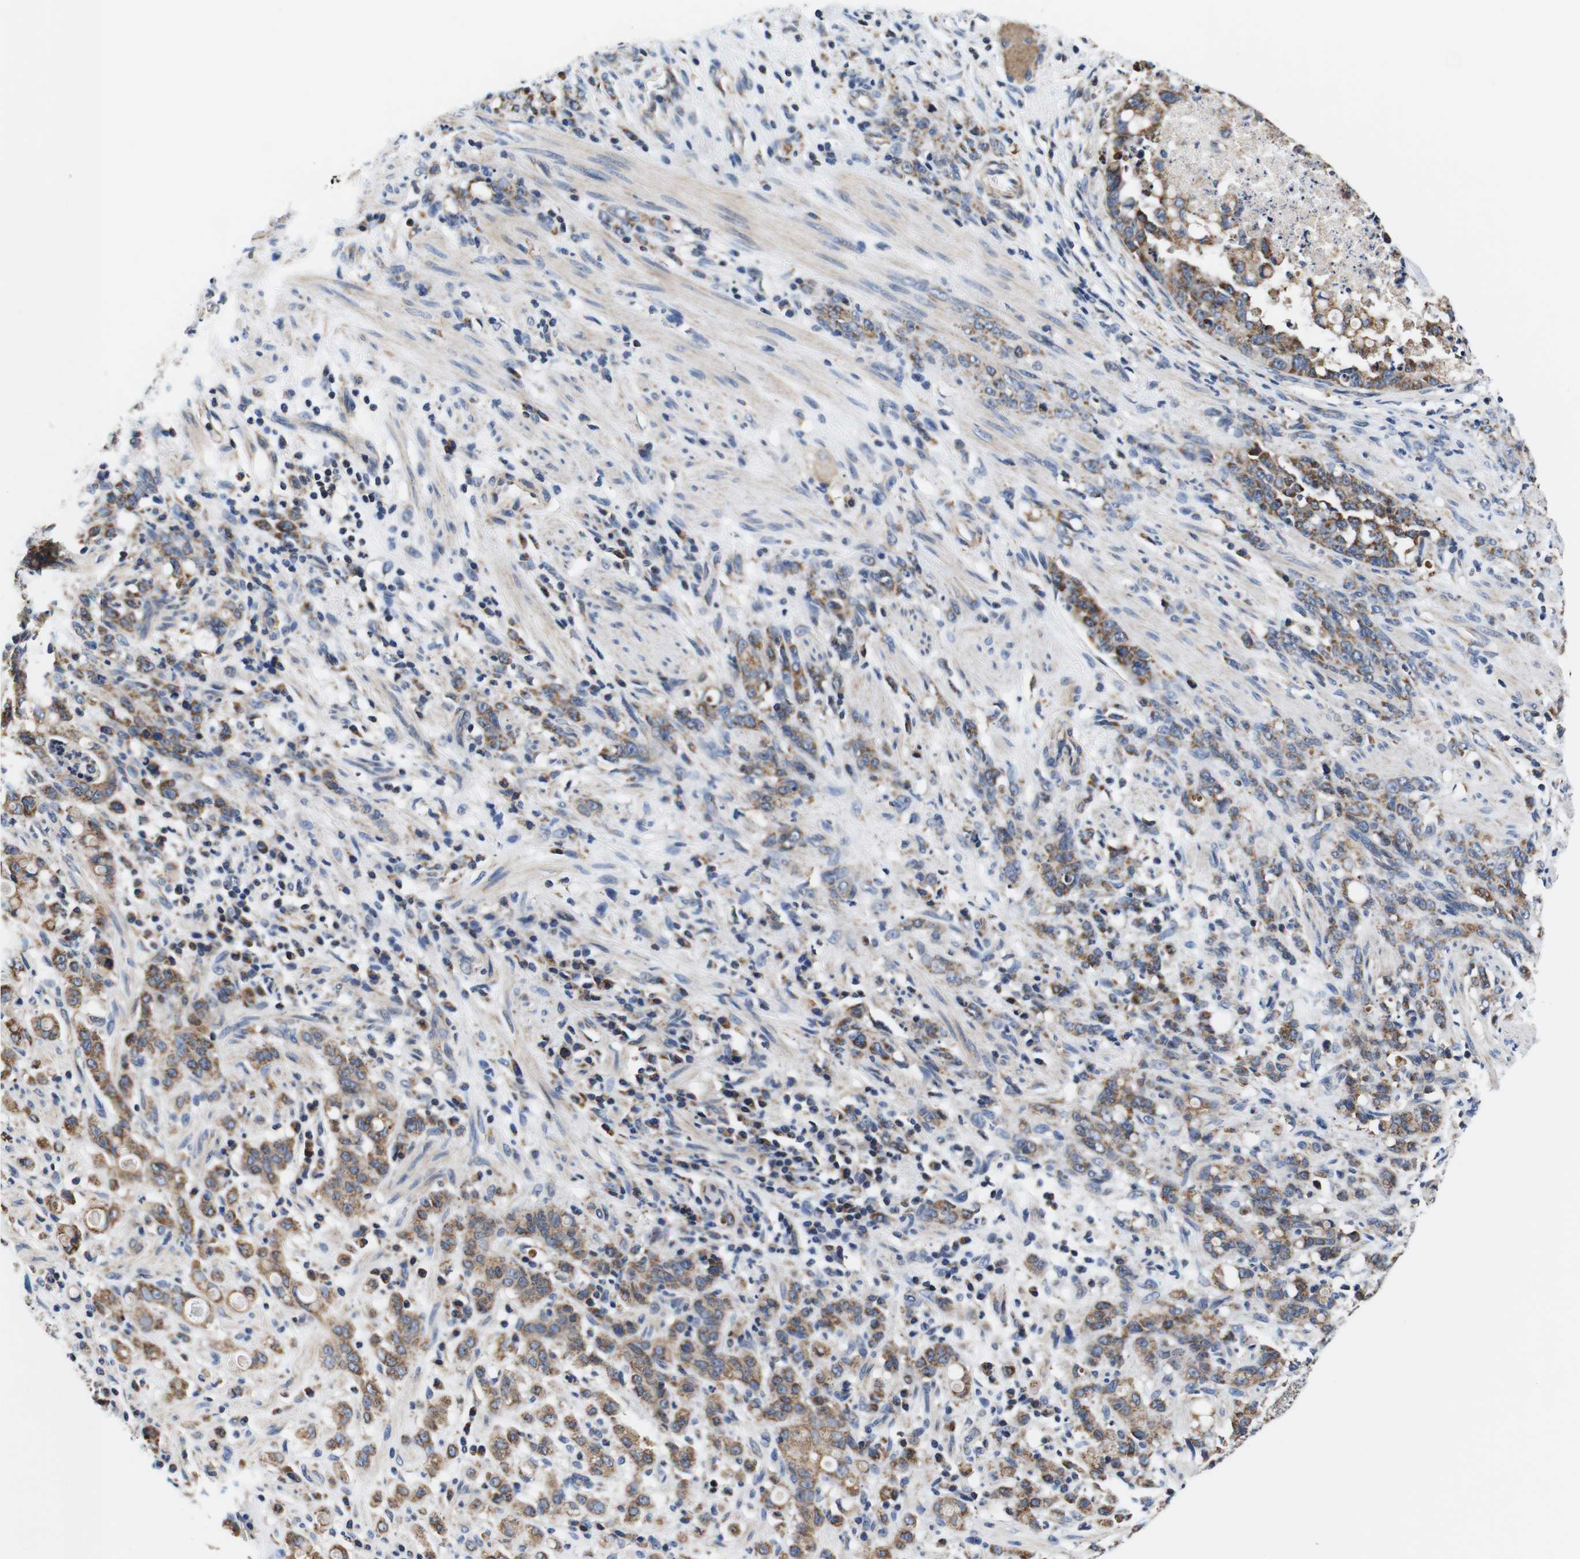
{"staining": {"intensity": "moderate", "quantity": ">75%", "location": "cytoplasmic/membranous"}, "tissue": "stomach cancer", "cell_type": "Tumor cells", "image_type": "cancer", "snomed": [{"axis": "morphology", "description": "Adenocarcinoma, NOS"}, {"axis": "topography", "description": "Stomach, lower"}], "caption": "The histopathology image reveals a brown stain indicating the presence of a protein in the cytoplasmic/membranous of tumor cells in stomach cancer.", "gene": "LRP4", "patient": {"sex": "male", "age": 88}}